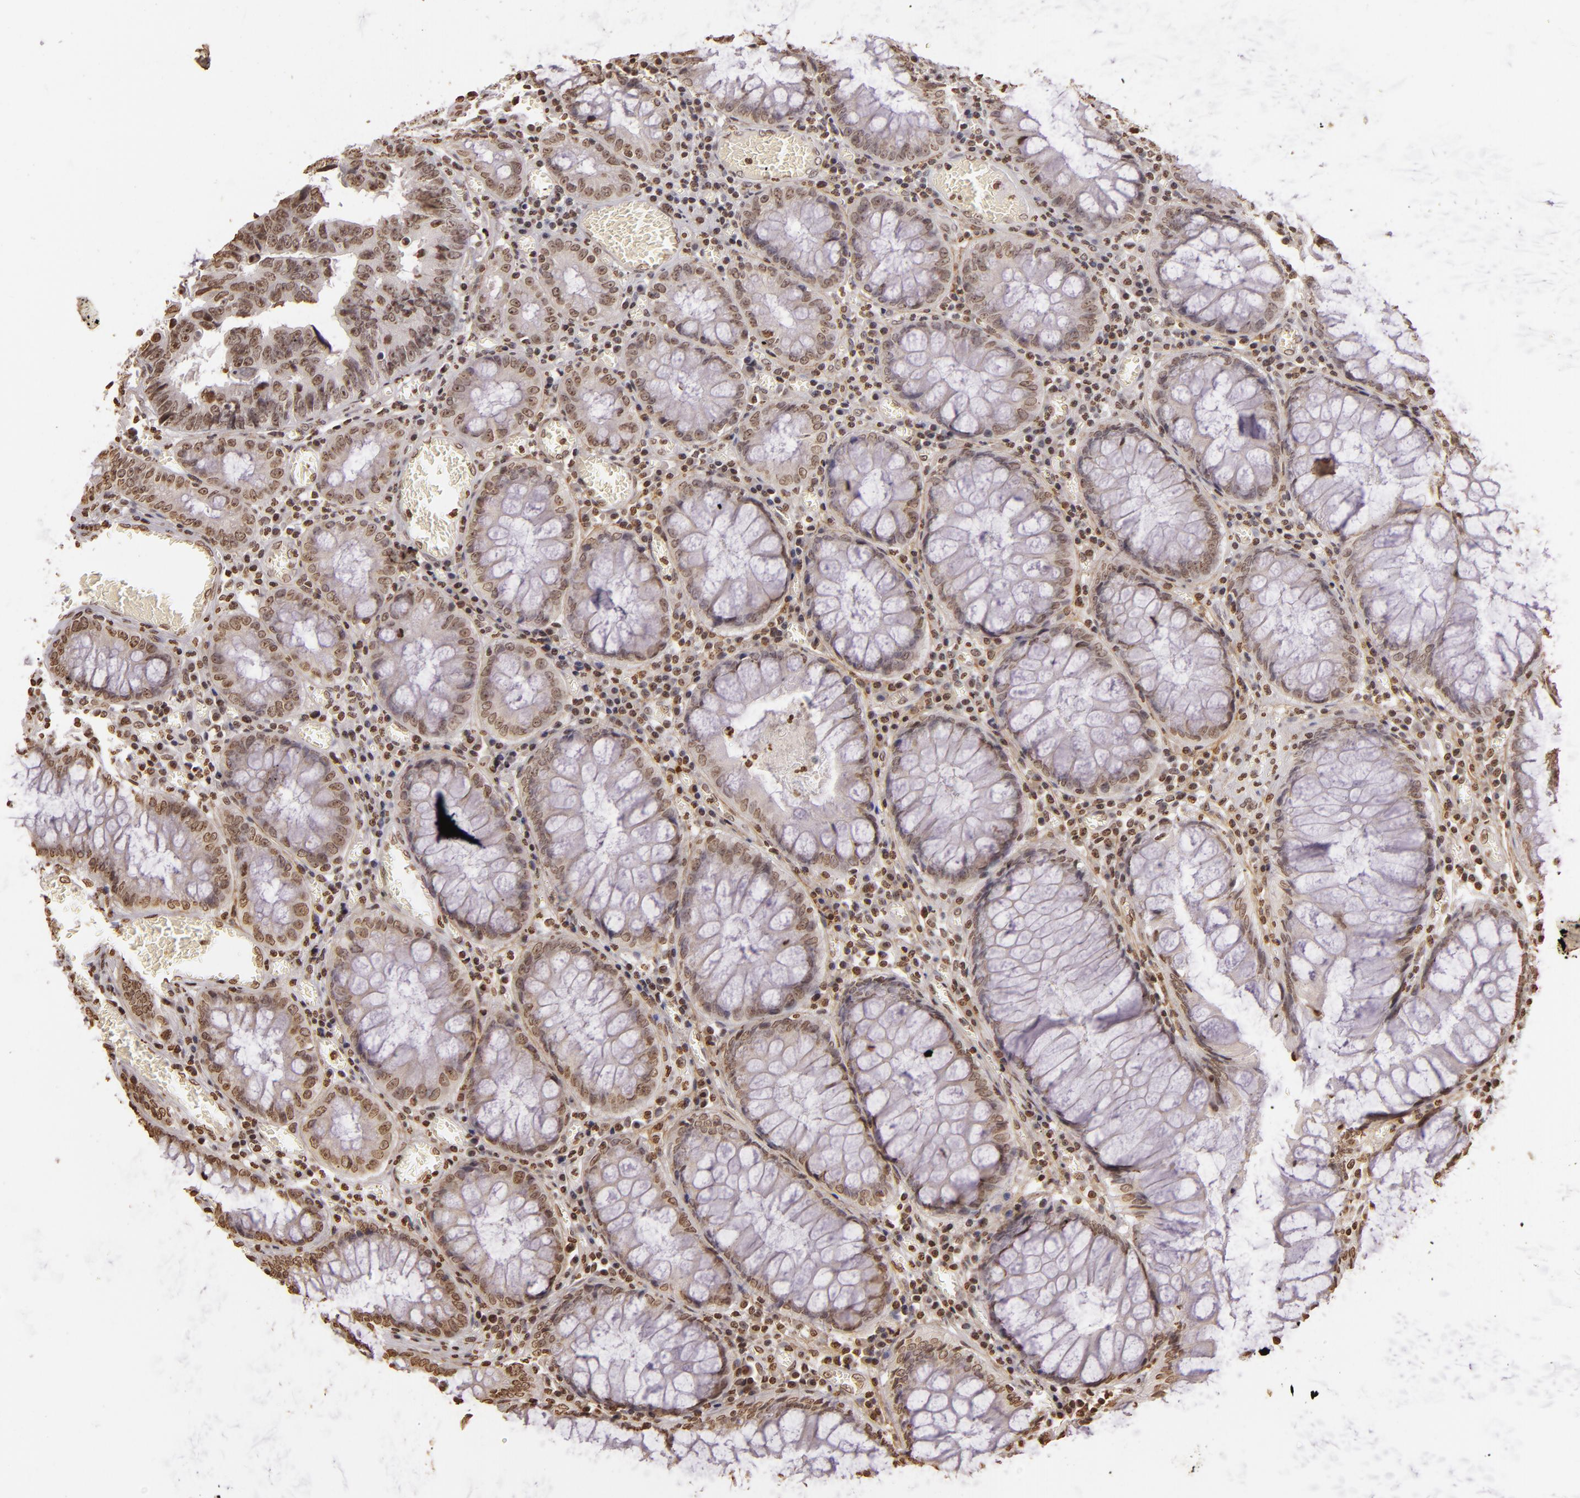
{"staining": {"intensity": "moderate", "quantity": ">75%", "location": "nuclear"}, "tissue": "colorectal cancer", "cell_type": "Tumor cells", "image_type": "cancer", "snomed": [{"axis": "morphology", "description": "Adenocarcinoma, NOS"}, {"axis": "topography", "description": "Rectum"}], "caption": "A brown stain labels moderate nuclear staining of a protein in human colorectal cancer tumor cells.", "gene": "THRB", "patient": {"sex": "female", "age": 98}}